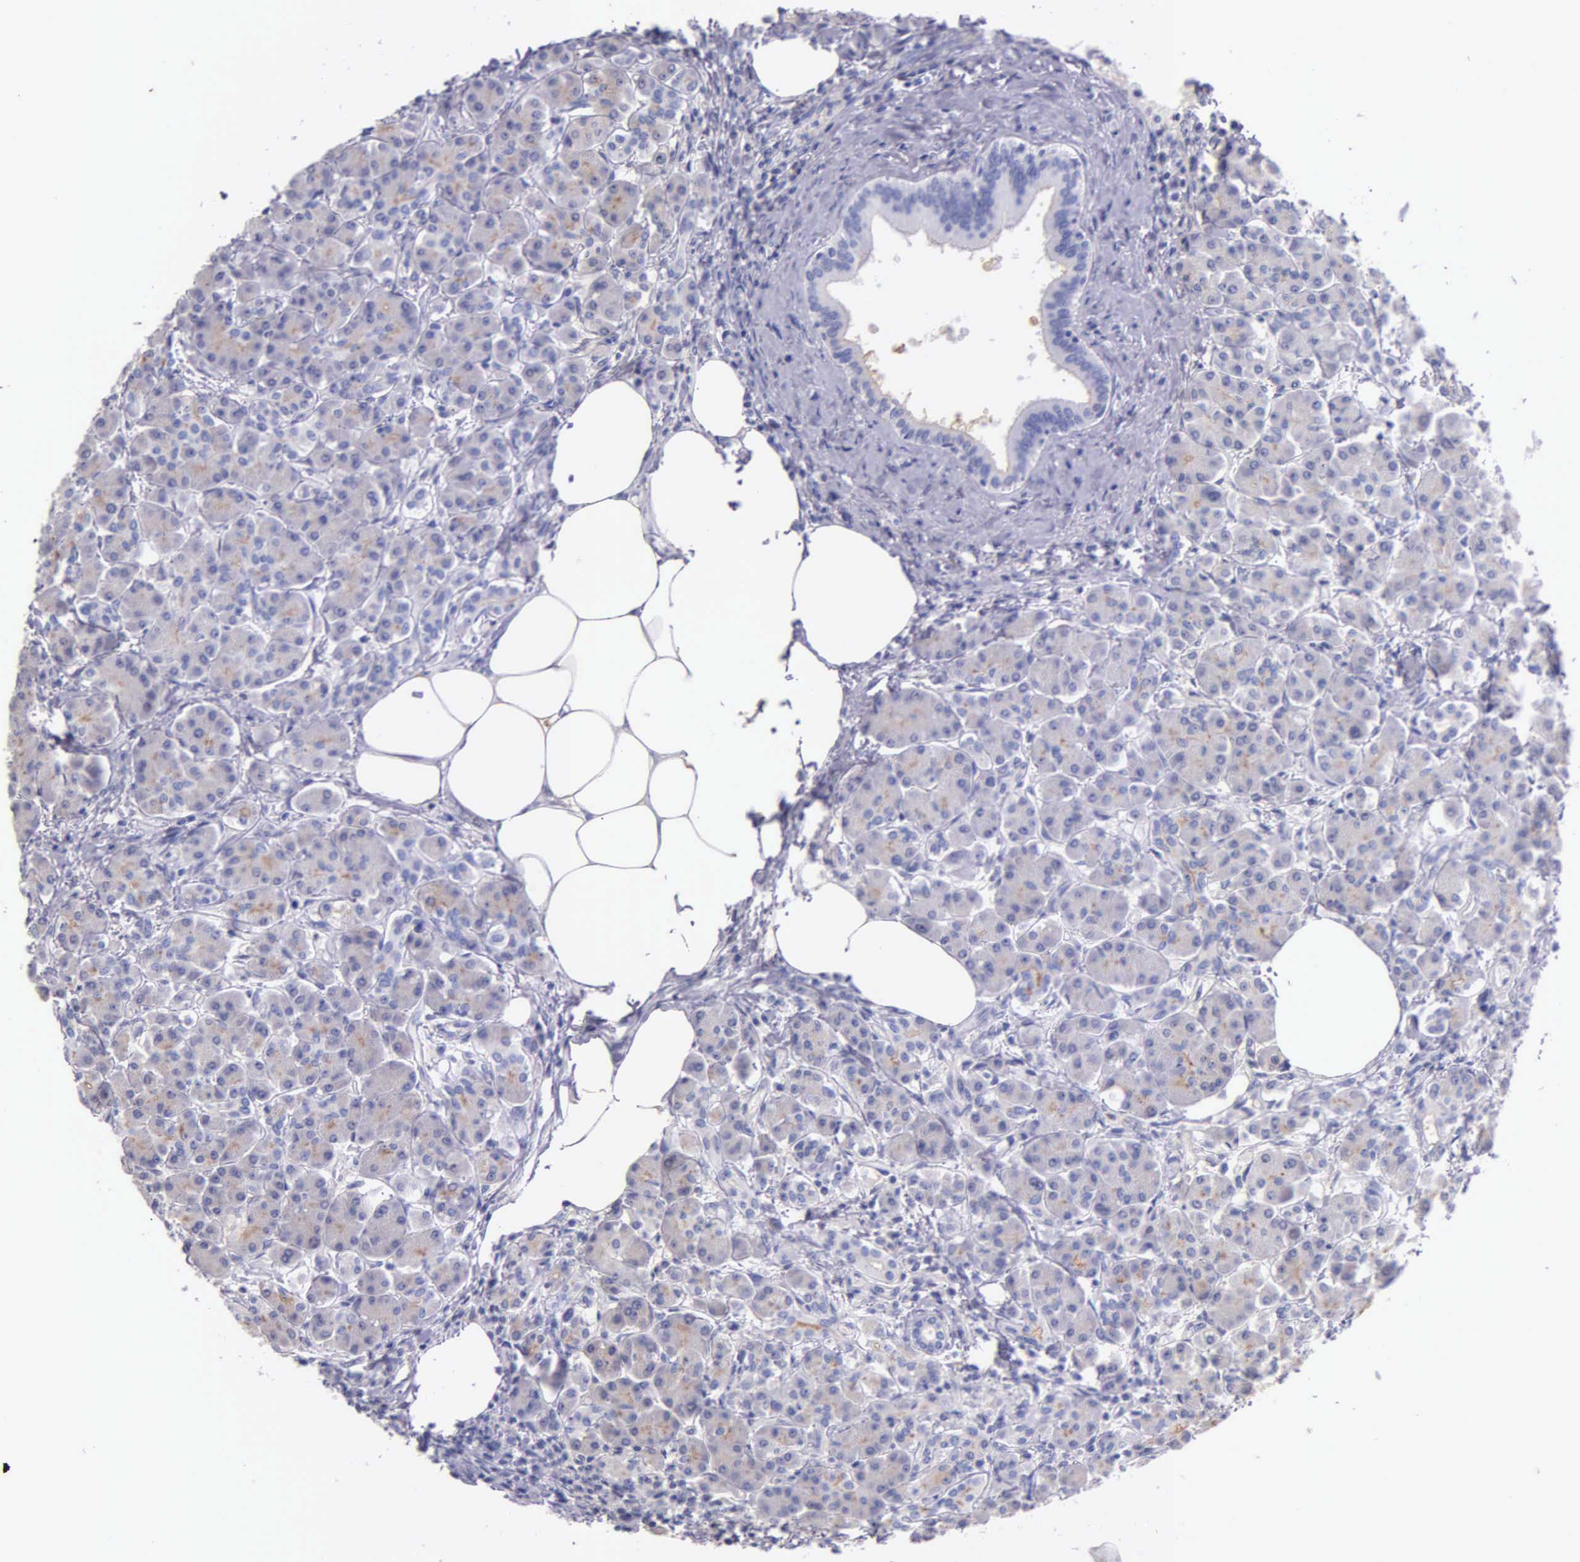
{"staining": {"intensity": "moderate", "quantity": "25%-75%", "location": "cytoplasmic/membranous"}, "tissue": "pancreas", "cell_type": "Exocrine glandular cells", "image_type": "normal", "snomed": [{"axis": "morphology", "description": "Normal tissue, NOS"}, {"axis": "topography", "description": "Pancreas"}], "caption": "Immunohistochemistry of benign human pancreas shows medium levels of moderate cytoplasmic/membranous positivity in approximately 25%-75% of exocrine glandular cells. (Brightfield microscopy of DAB IHC at high magnification).", "gene": "GSTT2B", "patient": {"sex": "female", "age": 73}}